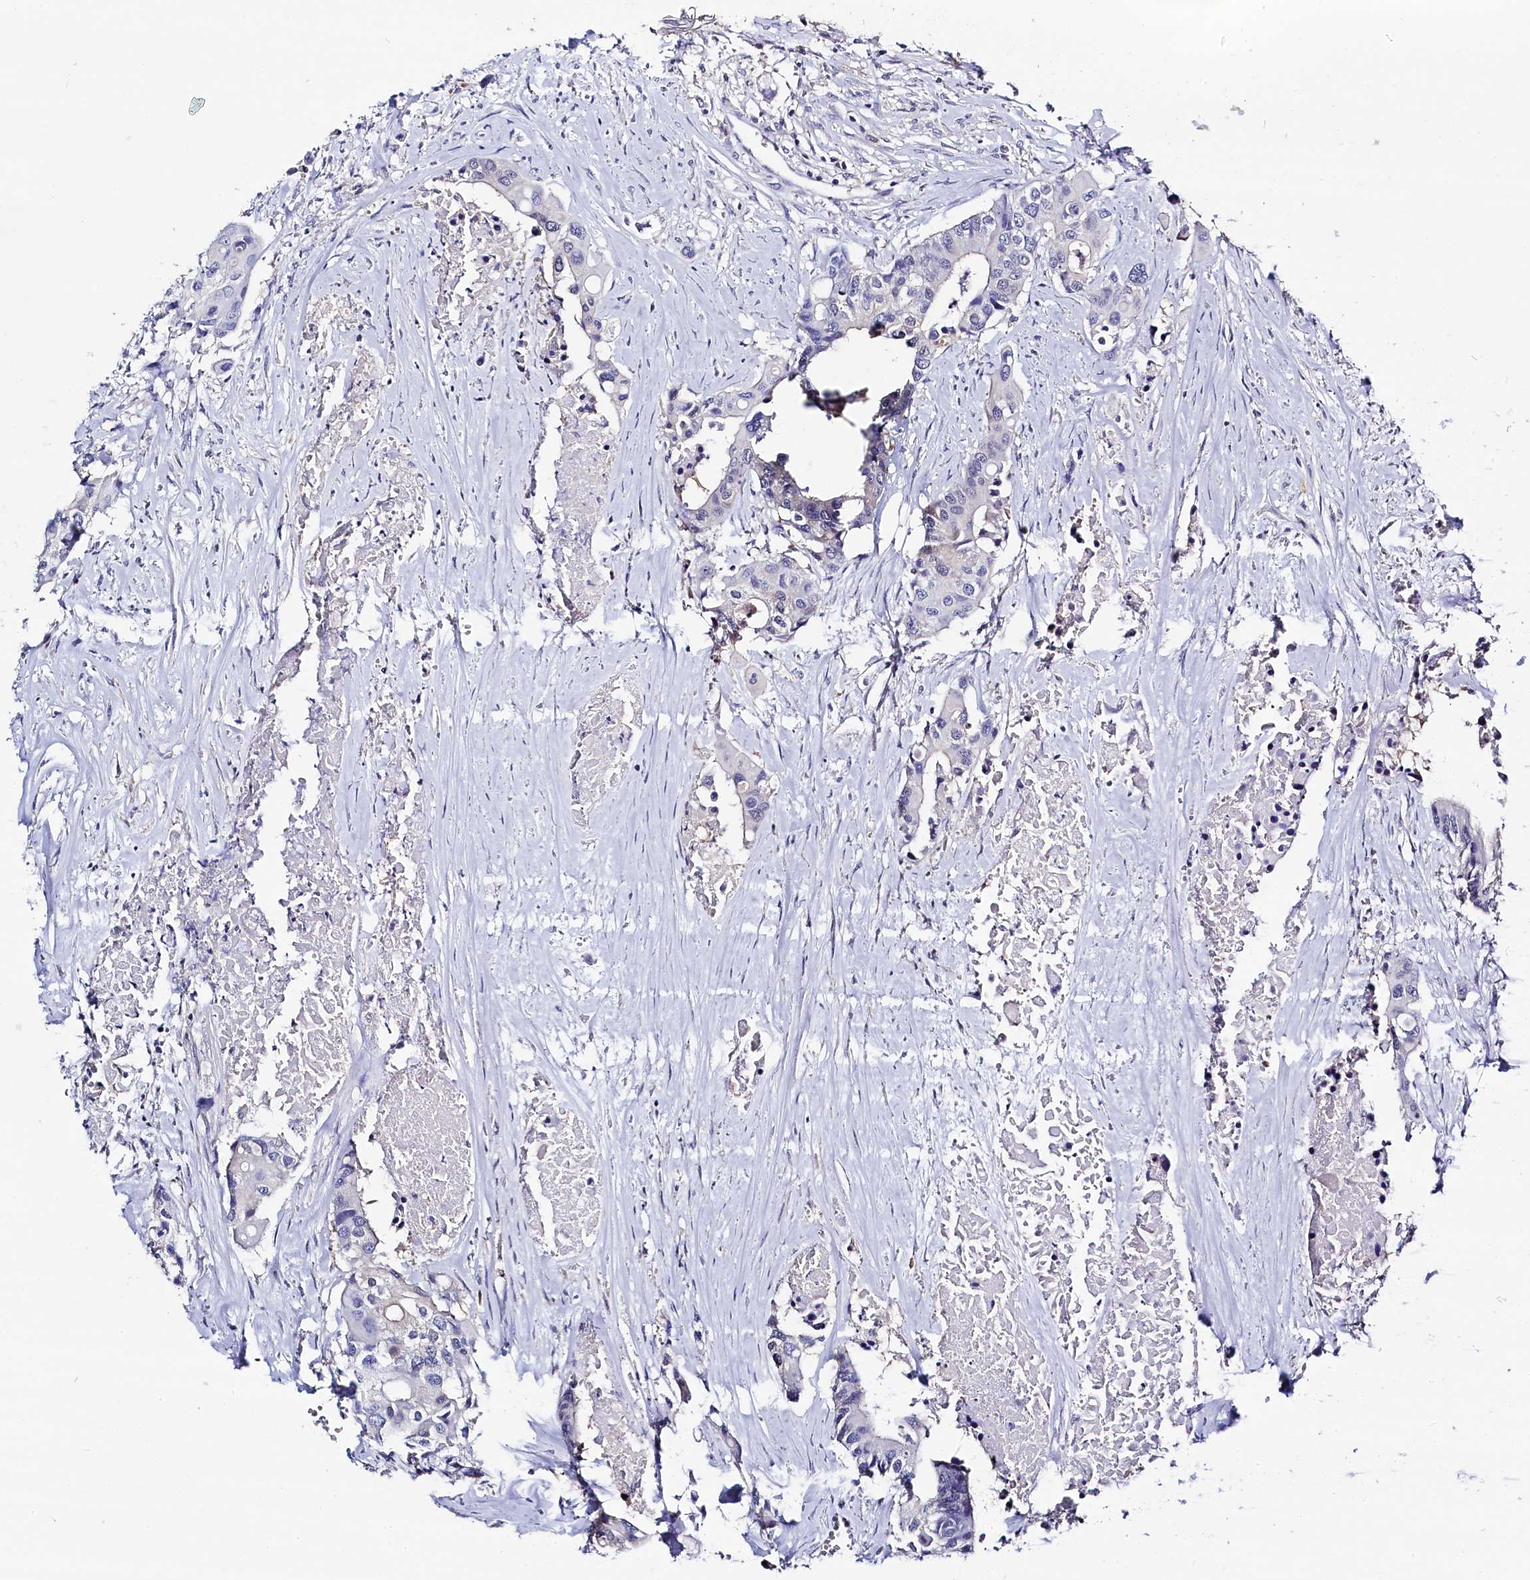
{"staining": {"intensity": "negative", "quantity": "none", "location": "none"}, "tissue": "colorectal cancer", "cell_type": "Tumor cells", "image_type": "cancer", "snomed": [{"axis": "morphology", "description": "Adenocarcinoma, NOS"}, {"axis": "topography", "description": "Colon"}], "caption": "A photomicrograph of colorectal adenocarcinoma stained for a protein exhibits no brown staining in tumor cells. Brightfield microscopy of IHC stained with DAB (brown) and hematoxylin (blue), captured at high magnification.", "gene": "C11orf54", "patient": {"sex": "male", "age": 77}}